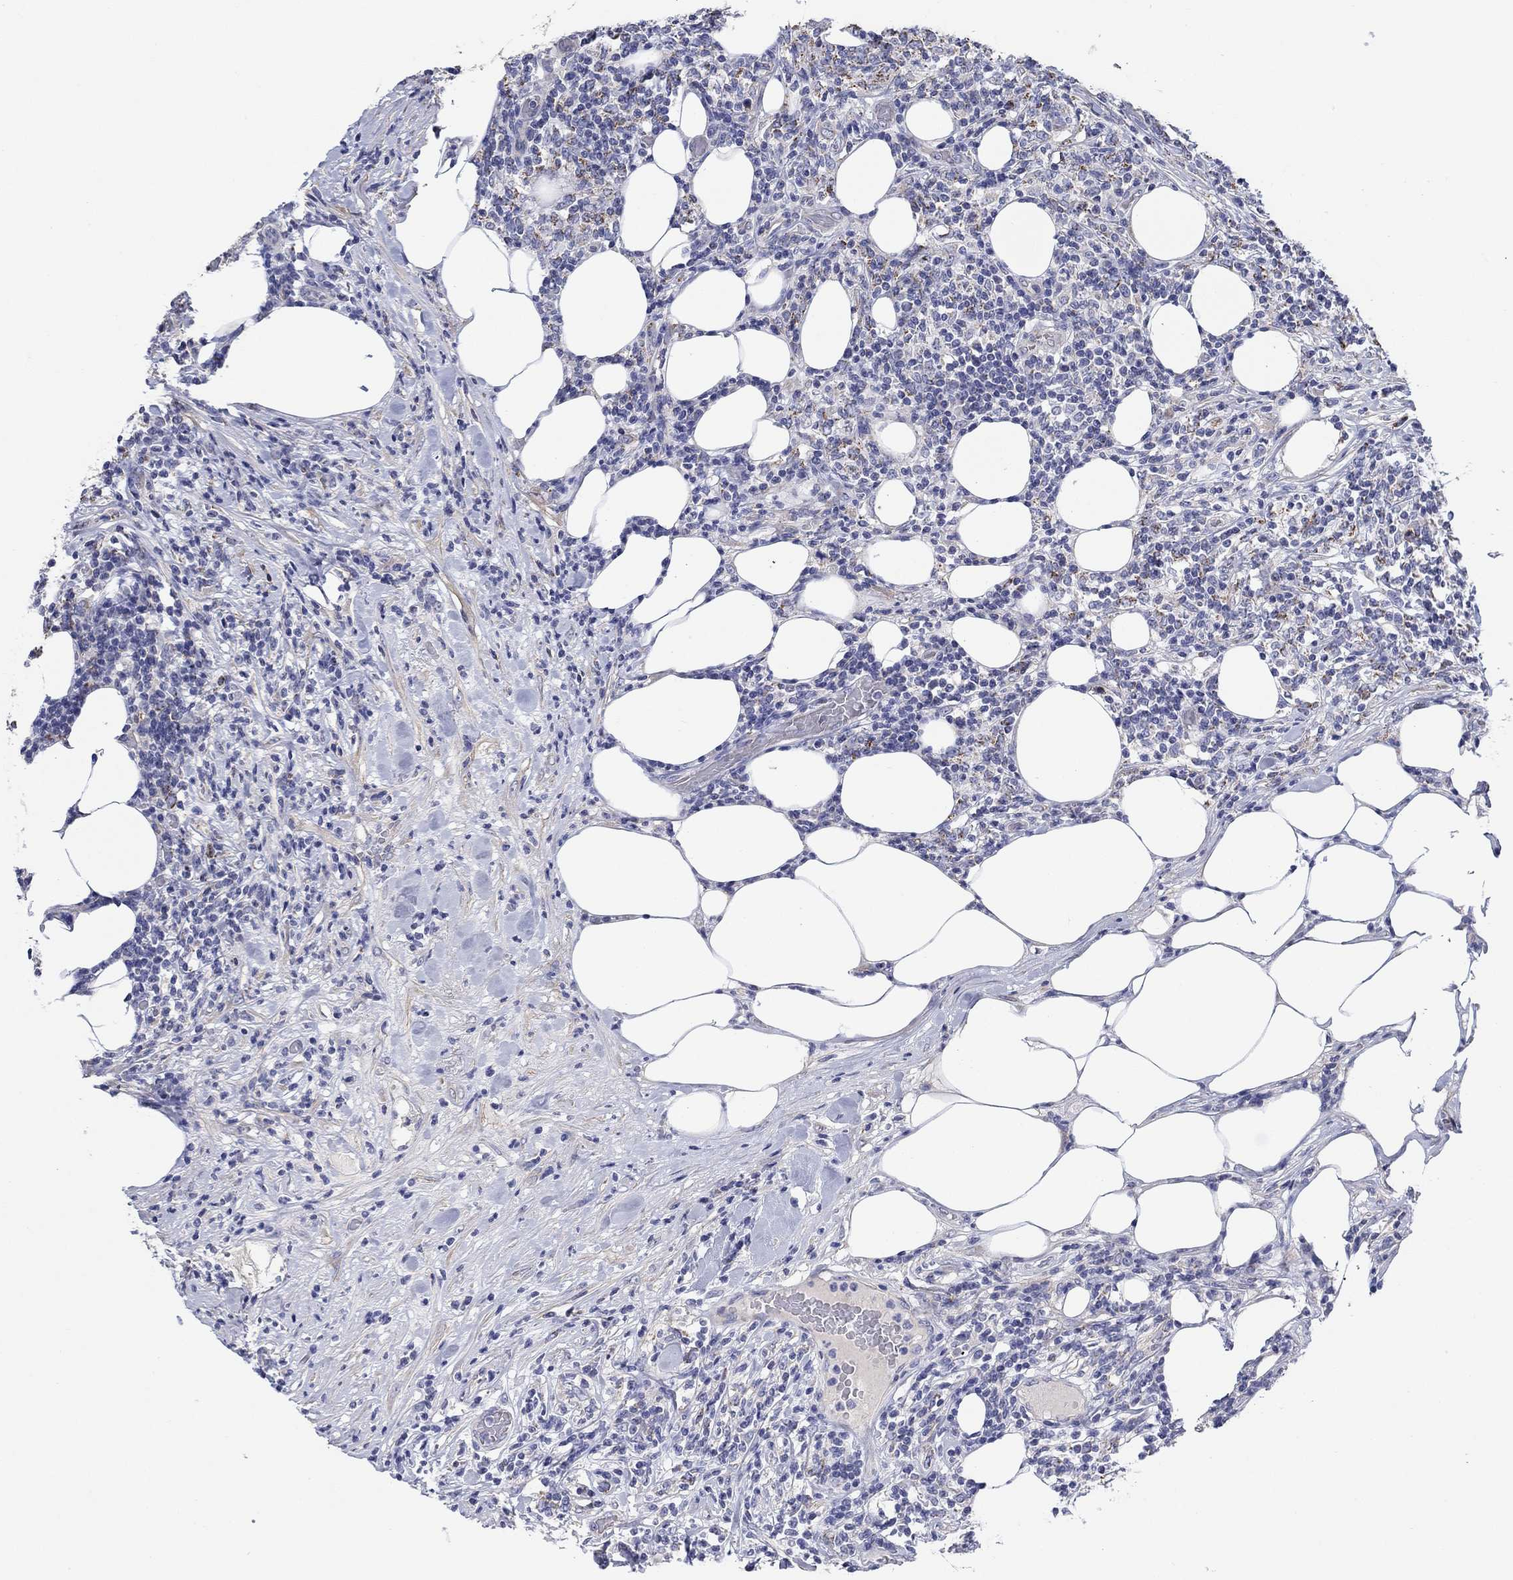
{"staining": {"intensity": "moderate", "quantity": "<25%", "location": "cytoplasmic/membranous"}, "tissue": "lymphoma", "cell_type": "Tumor cells", "image_type": "cancer", "snomed": [{"axis": "morphology", "description": "Malignant lymphoma, non-Hodgkin's type, High grade"}, {"axis": "topography", "description": "Lymph node"}], "caption": "Lymphoma stained for a protein (brown) exhibits moderate cytoplasmic/membranous positive positivity in about <25% of tumor cells.", "gene": "CLVS1", "patient": {"sex": "female", "age": 84}}